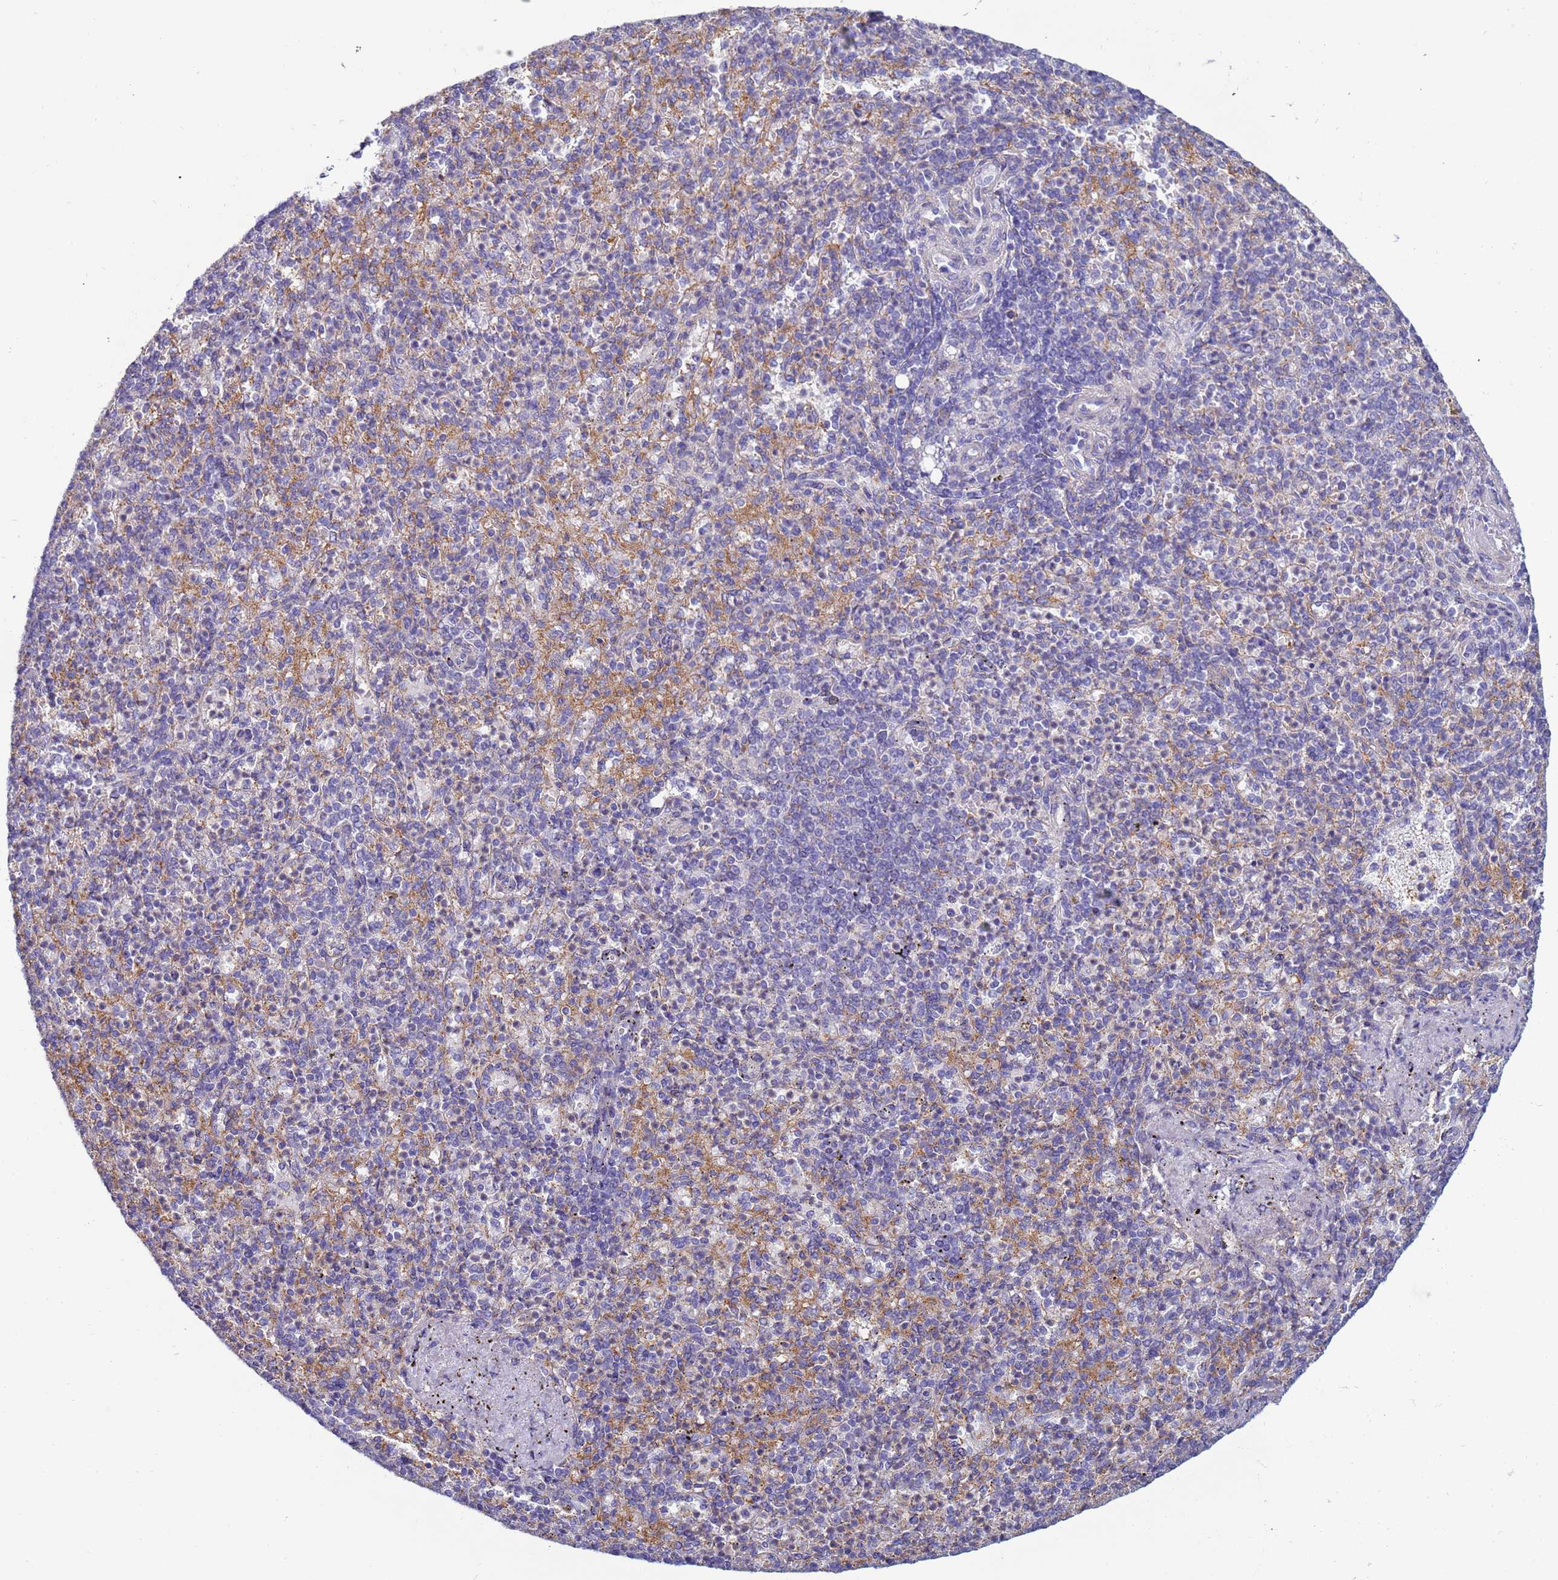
{"staining": {"intensity": "negative", "quantity": "none", "location": "none"}, "tissue": "spleen", "cell_type": "Cells in red pulp", "image_type": "normal", "snomed": [{"axis": "morphology", "description": "Normal tissue, NOS"}, {"axis": "topography", "description": "Spleen"}], "caption": "Histopathology image shows no protein staining in cells in red pulp of unremarkable spleen.", "gene": "TRPC6", "patient": {"sex": "female", "age": 74}}